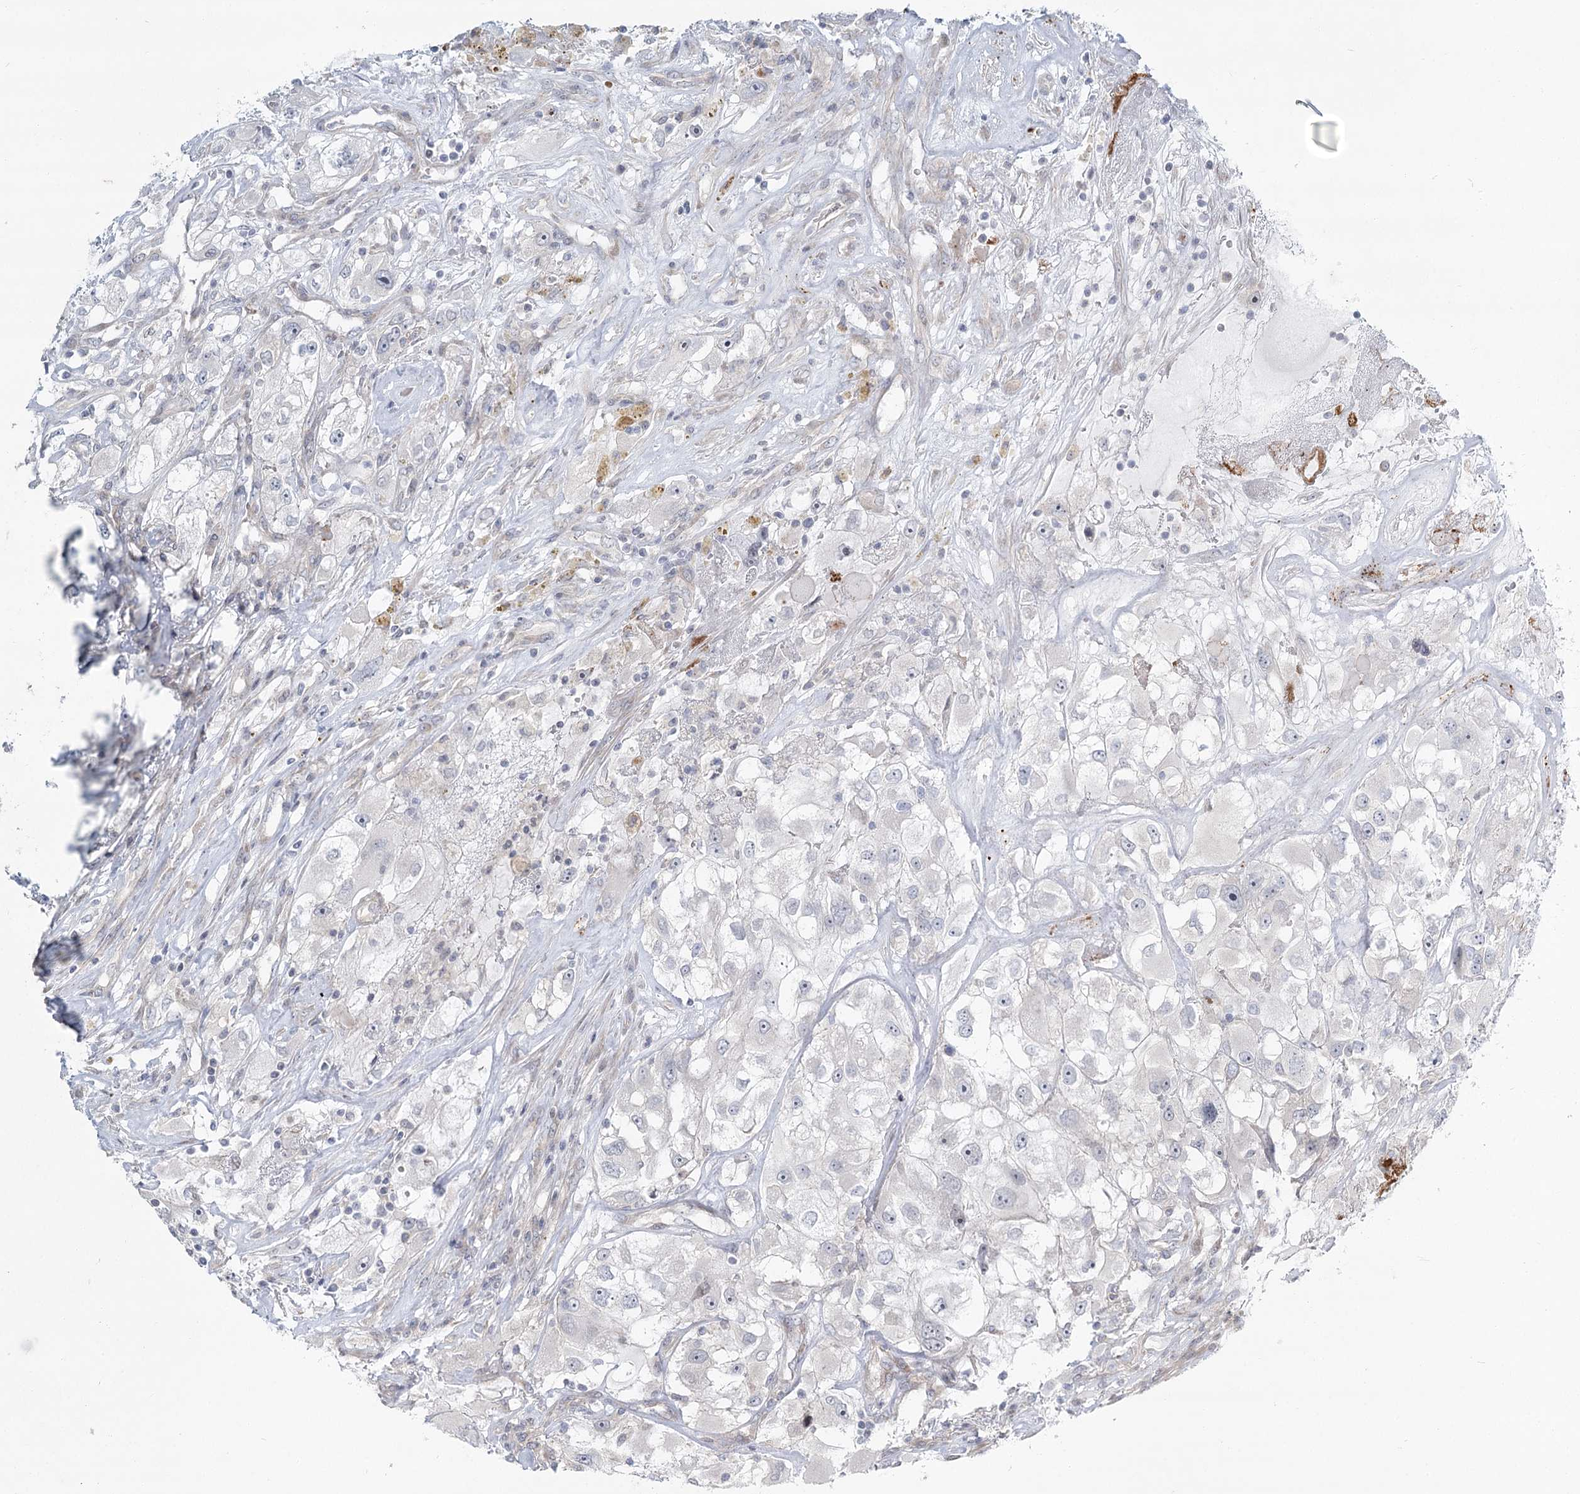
{"staining": {"intensity": "negative", "quantity": "none", "location": "none"}, "tissue": "renal cancer", "cell_type": "Tumor cells", "image_type": "cancer", "snomed": [{"axis": "morphology", "description": "Adenocarcinoma, NOS"}, {"axis": "topography", "description": "Kidney"}], "caption": "Renal adenocarcinoma stained for a protein using IHC displays no expression tumor cells.", "gene": "SPINK13", "patient": {"sex": "female", "age": 52}}